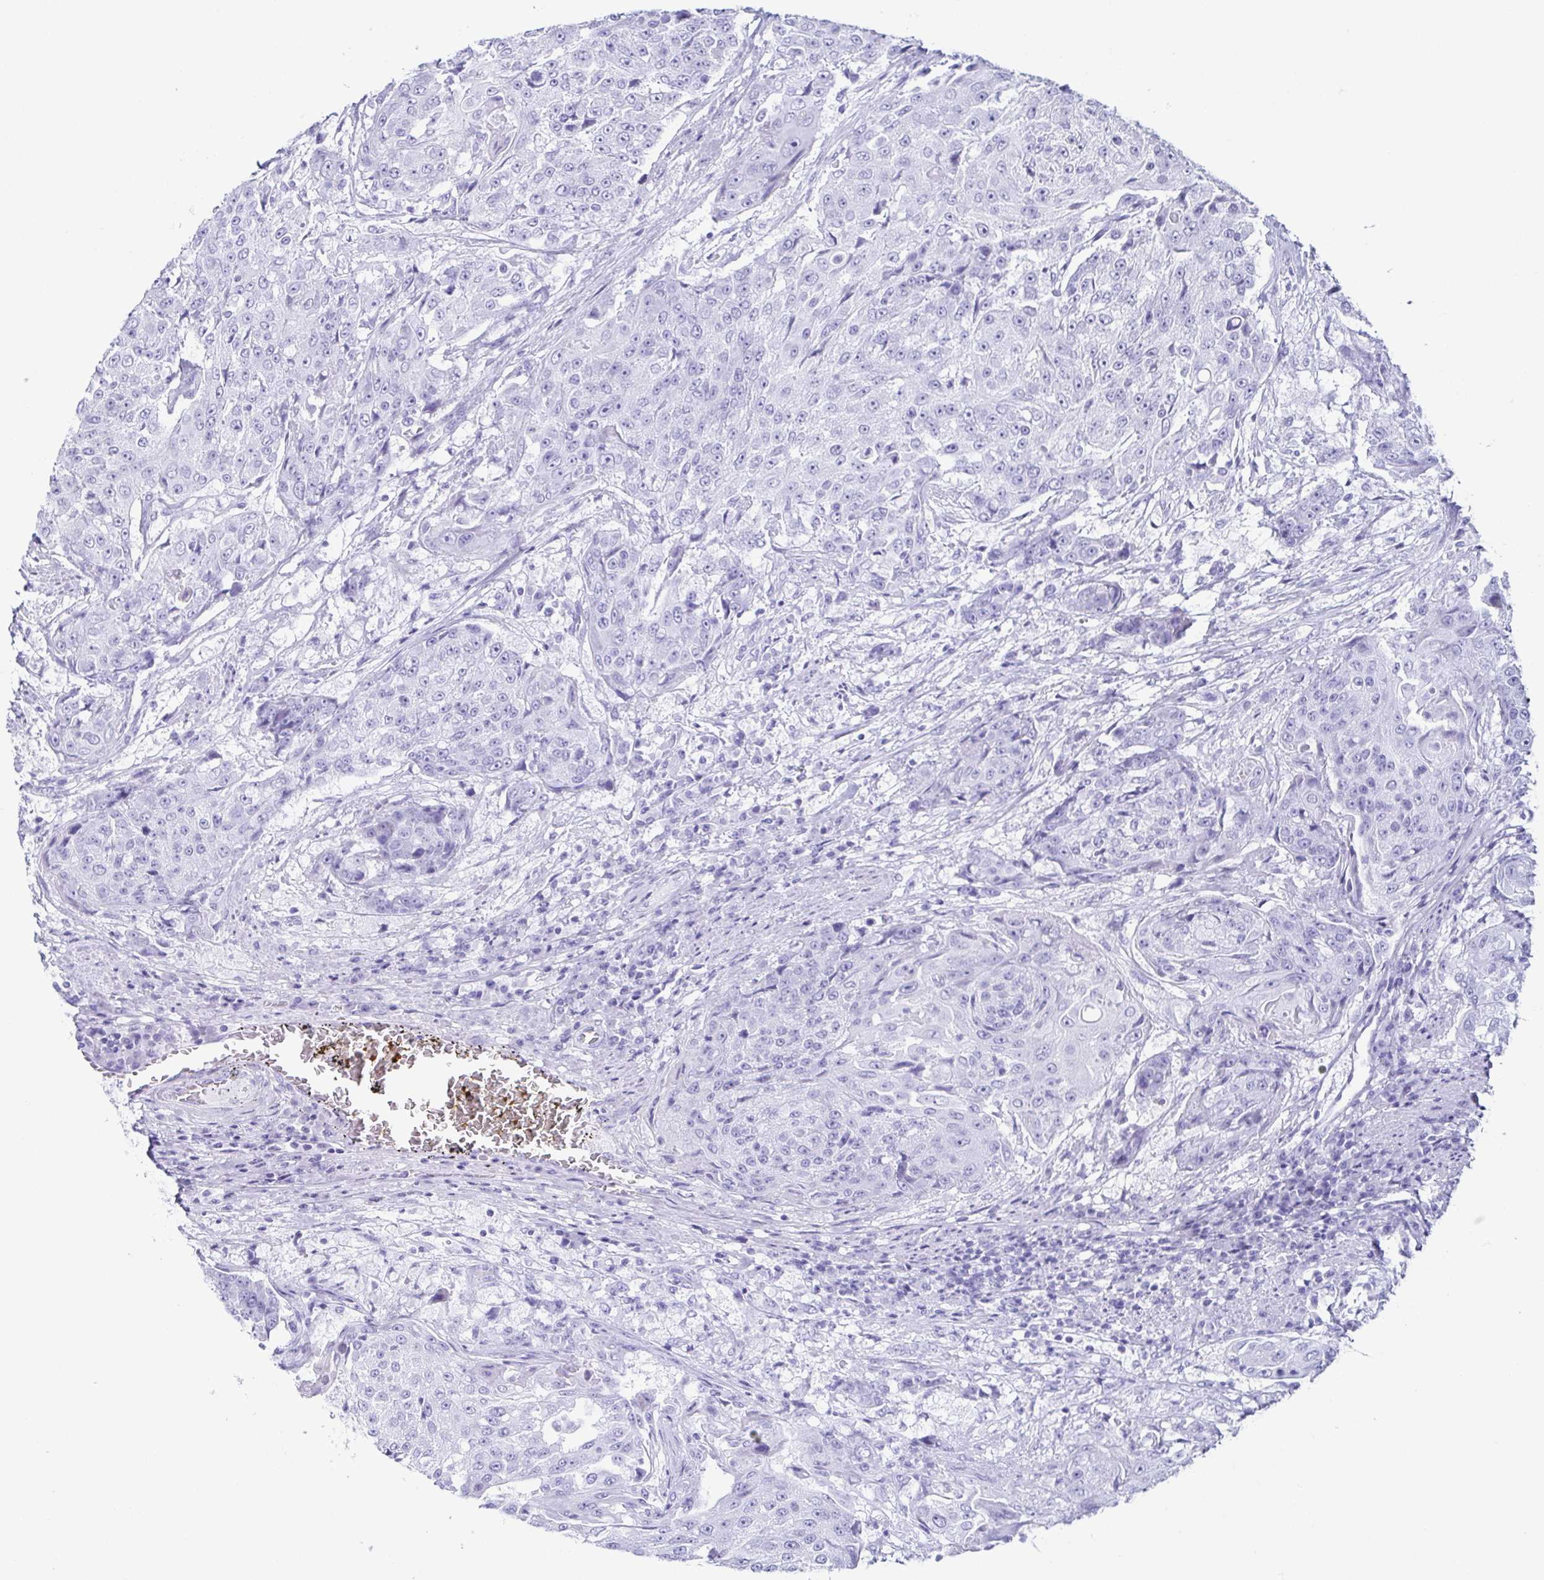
{"staining": {"intensity": "negative", "quantity": "none", "location": "none"}, "tissue": "urothelial cancer", "cell_type": "Tumor cells", "image_type": "cancer", "snomed": [{"axis": "morphology", "description": "Urothelial carcinoma, High grade"}, {"axis": "topography", "description": "Urinary bladder"}], "caption": "IHC of urothelial carcinoma (high-grade) reveals no positivity in tumor cells.", "gene": "CD164L2", "patient": {"sex": "female", "age": 63}}